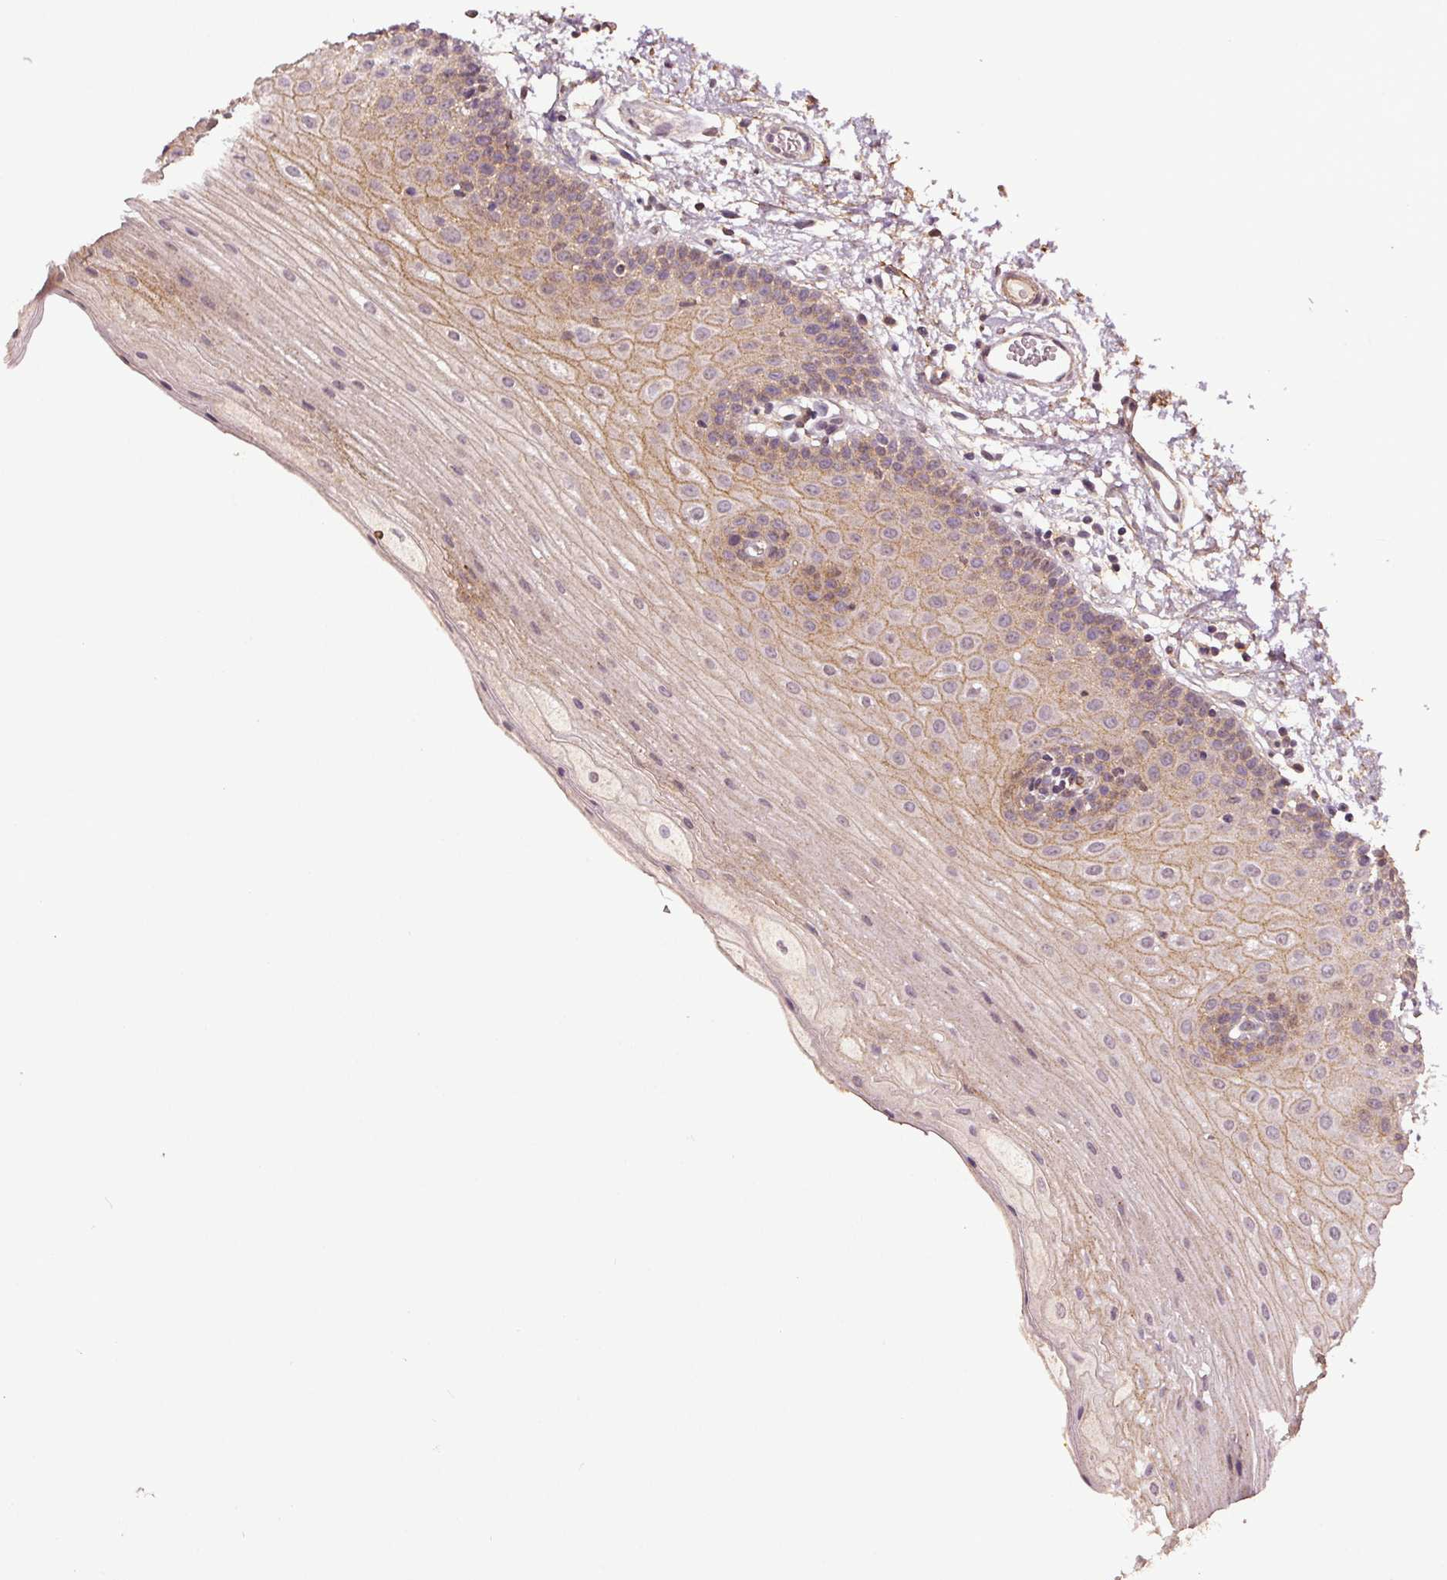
{"staining": {"intensity": "moderate", "quantity": "25%-75%", "location": "cytoplasmic/membranous"}, "tissue": "oral mucosa", "cell_type": "Squamous epithelial cells", "image_type": "normal", "snomed": [{"axis": "morphology", "description": "Normal tissue, NOS"}, {"axis": "morphology", "description": "Adenocarcinoma, NOS"}, {"axis": "topography", "description": "Oral tissue"}, {"axis": "topography", "description": "Head-Neck"}], "caption": "High-magnification brightfield microscopy of normal oral mucosa stained with DAB (3,3'-diaminobenzidine) (brown) and counterstained with hematoxylin (blue). squamous epithelial cells exhibit moderate cytoplasmic/membranous positivity is identified in about25%-75% of cells. The staining was performed using DAB (3,3'-diaminobenzidine), with brown indicating positive protein expression. Nuclei are stained blue with hematoxylin.", "gene": "EPHB3", "patient": {"sex": "female", "age": 57}}